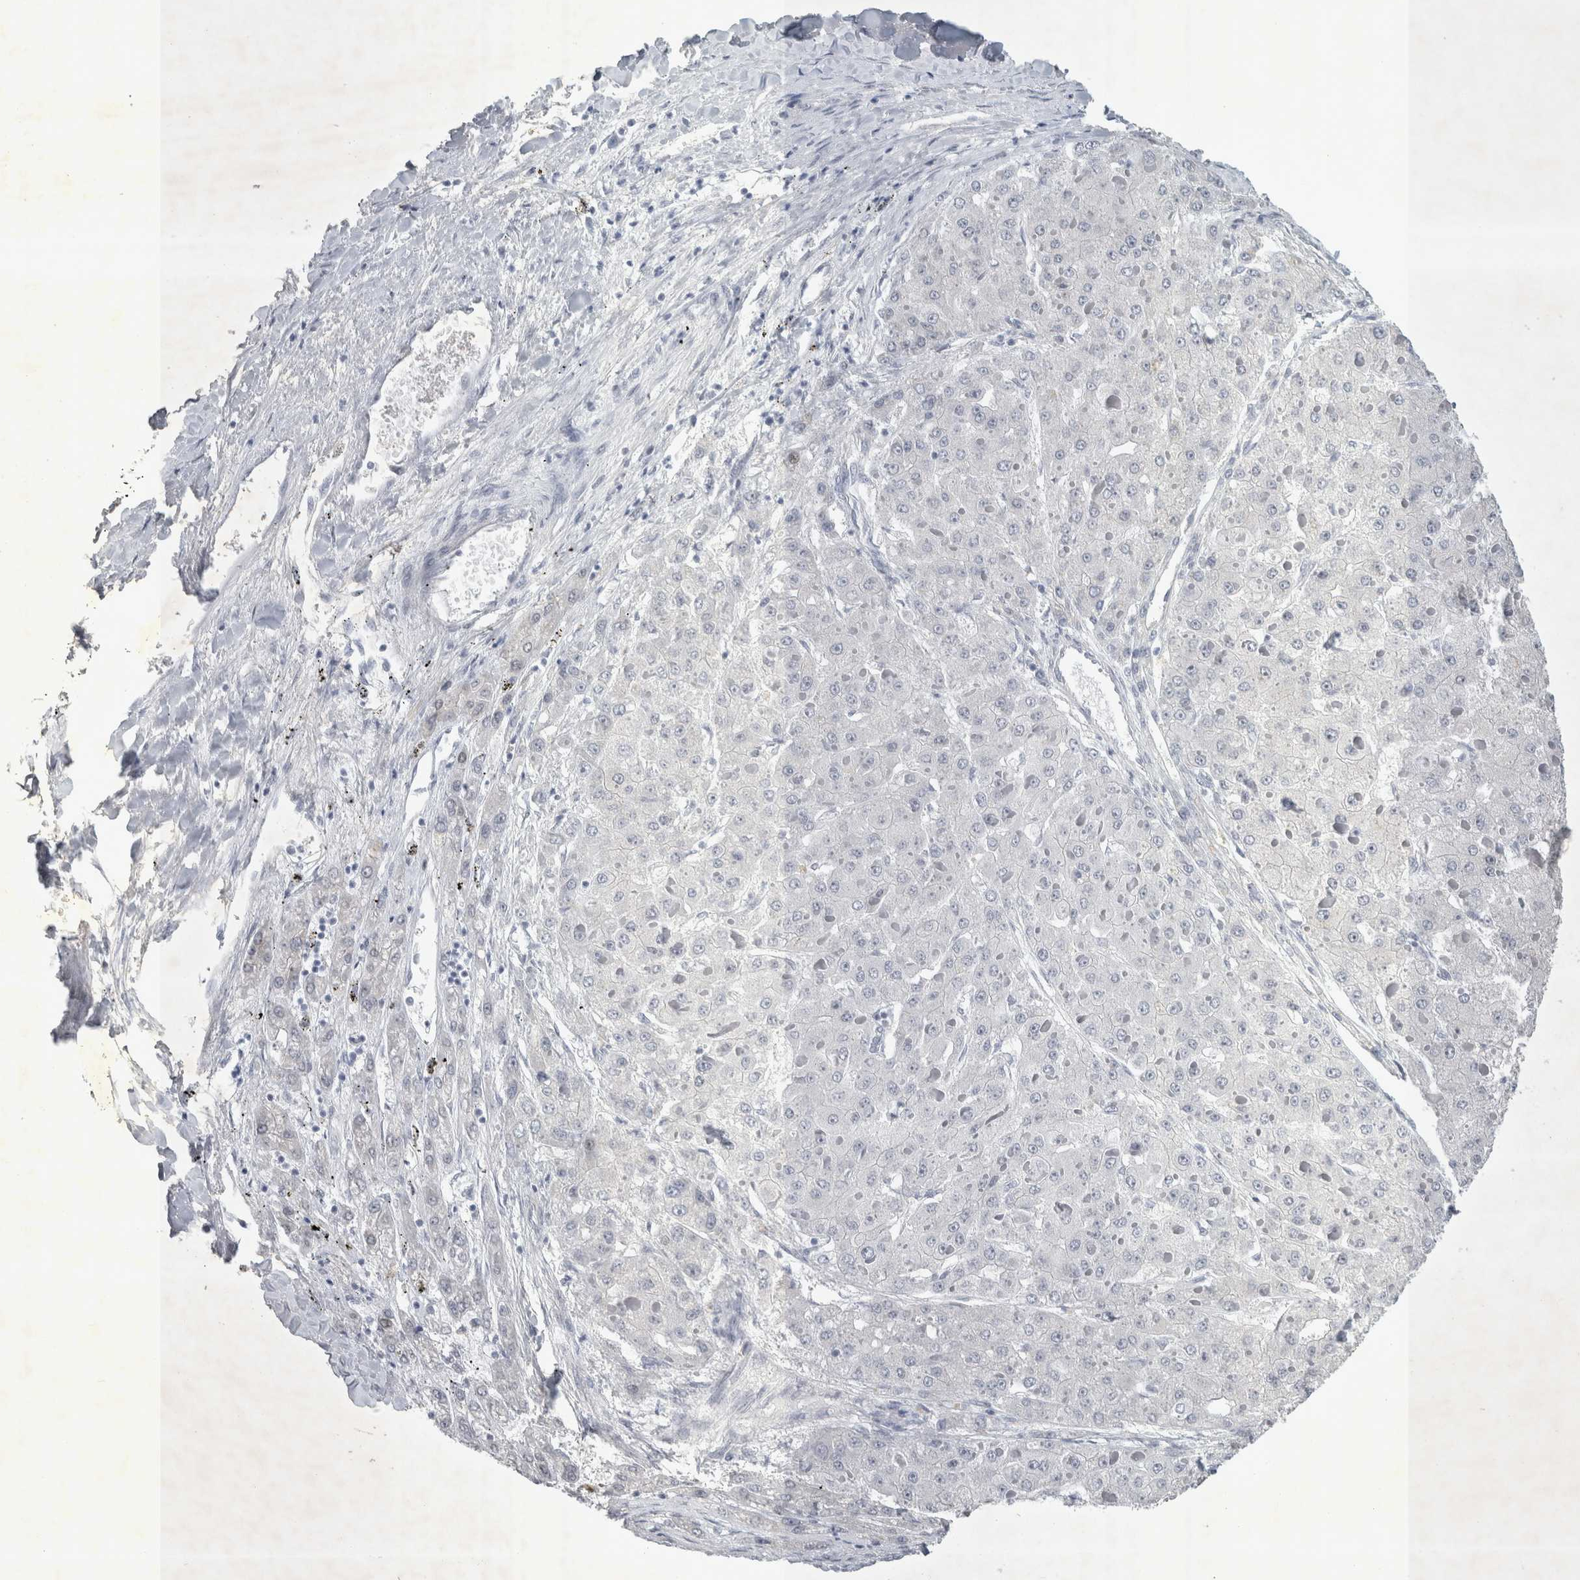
{"staining": {"intensity": "negative", "quantity": "none", "location": "none"}, "tissue": "liver cancer", "cell_type": "Tumor cells", "image_type": "cancer", "snomed": [{"axis": "morphology", "description": "Carcinoma, Hepatocellular, NOS"}, {"axis": "topography", "description": "Liver"}], "caption": "Tumor cells show no significant protein staining in liver hepatocellular carcinoma. The staining is performed using DAB brown chromogen with nuclei counter-stained in using hematoxylin.", "gene": "FXYD7", "patient": {"sex": "female", "age": 73}}